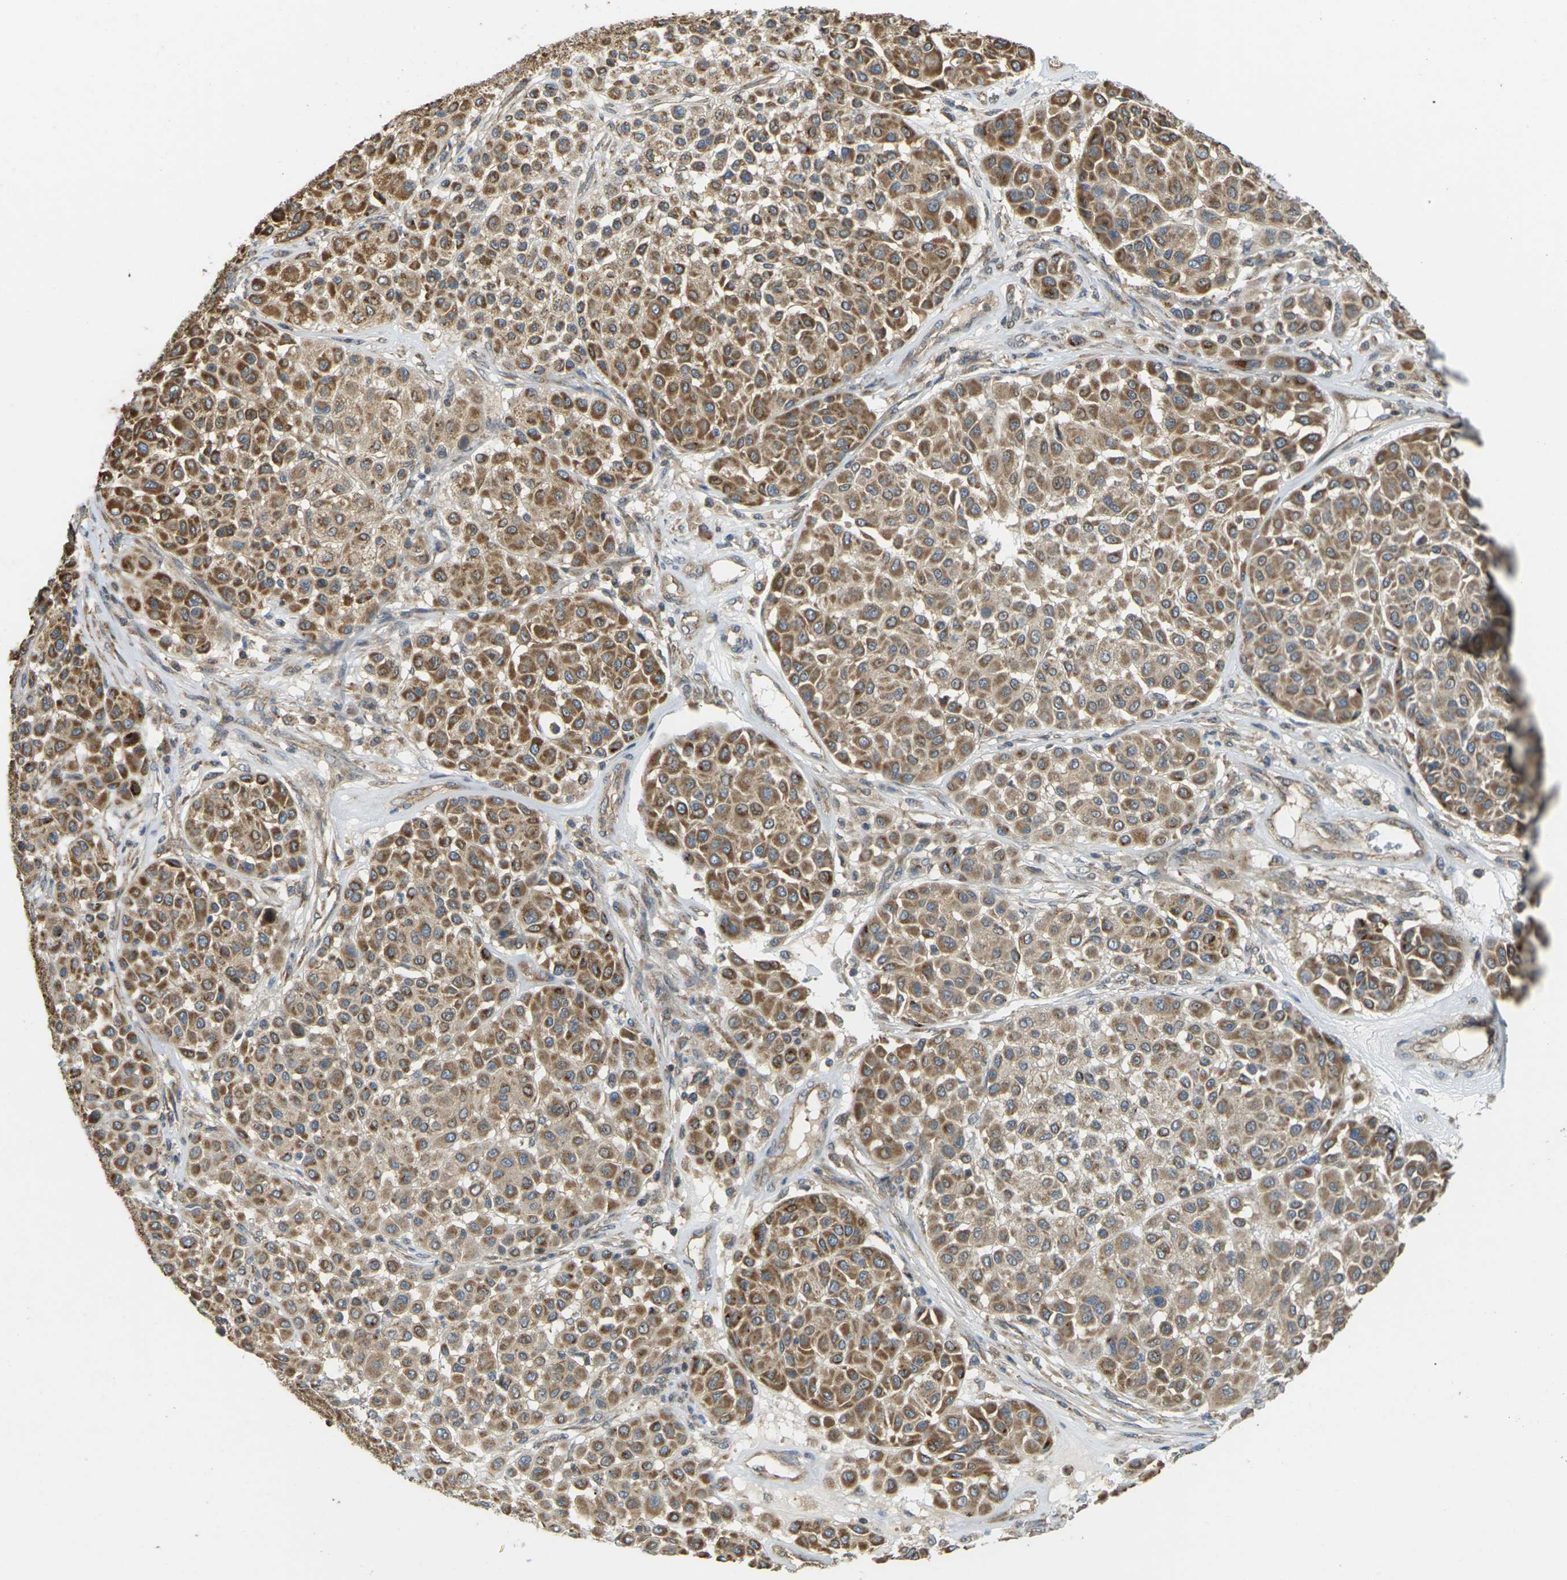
{"staining": {"intensity": "moderate", "quantity": ">75%", "location": "cytoplasmic/membranous"}, "tissue": "melanoma", "cell_type": "Tumor cells", "image_type": "cancer", "snomed": [{"axis": "morphology", "description": "Malignant melanoma, Metastatic site"}, {"axis": "topography", "description": "Soft tissue"}], "caption": "Approximately >75% of tumor cells in malignant melanoma (metastatic site) display moderate cytoplasmic/membranous protein staining as visualized by brown immunohistochemical staining.", "gene": "KSR1", "patient": {"sex": "male", "age": 41}}